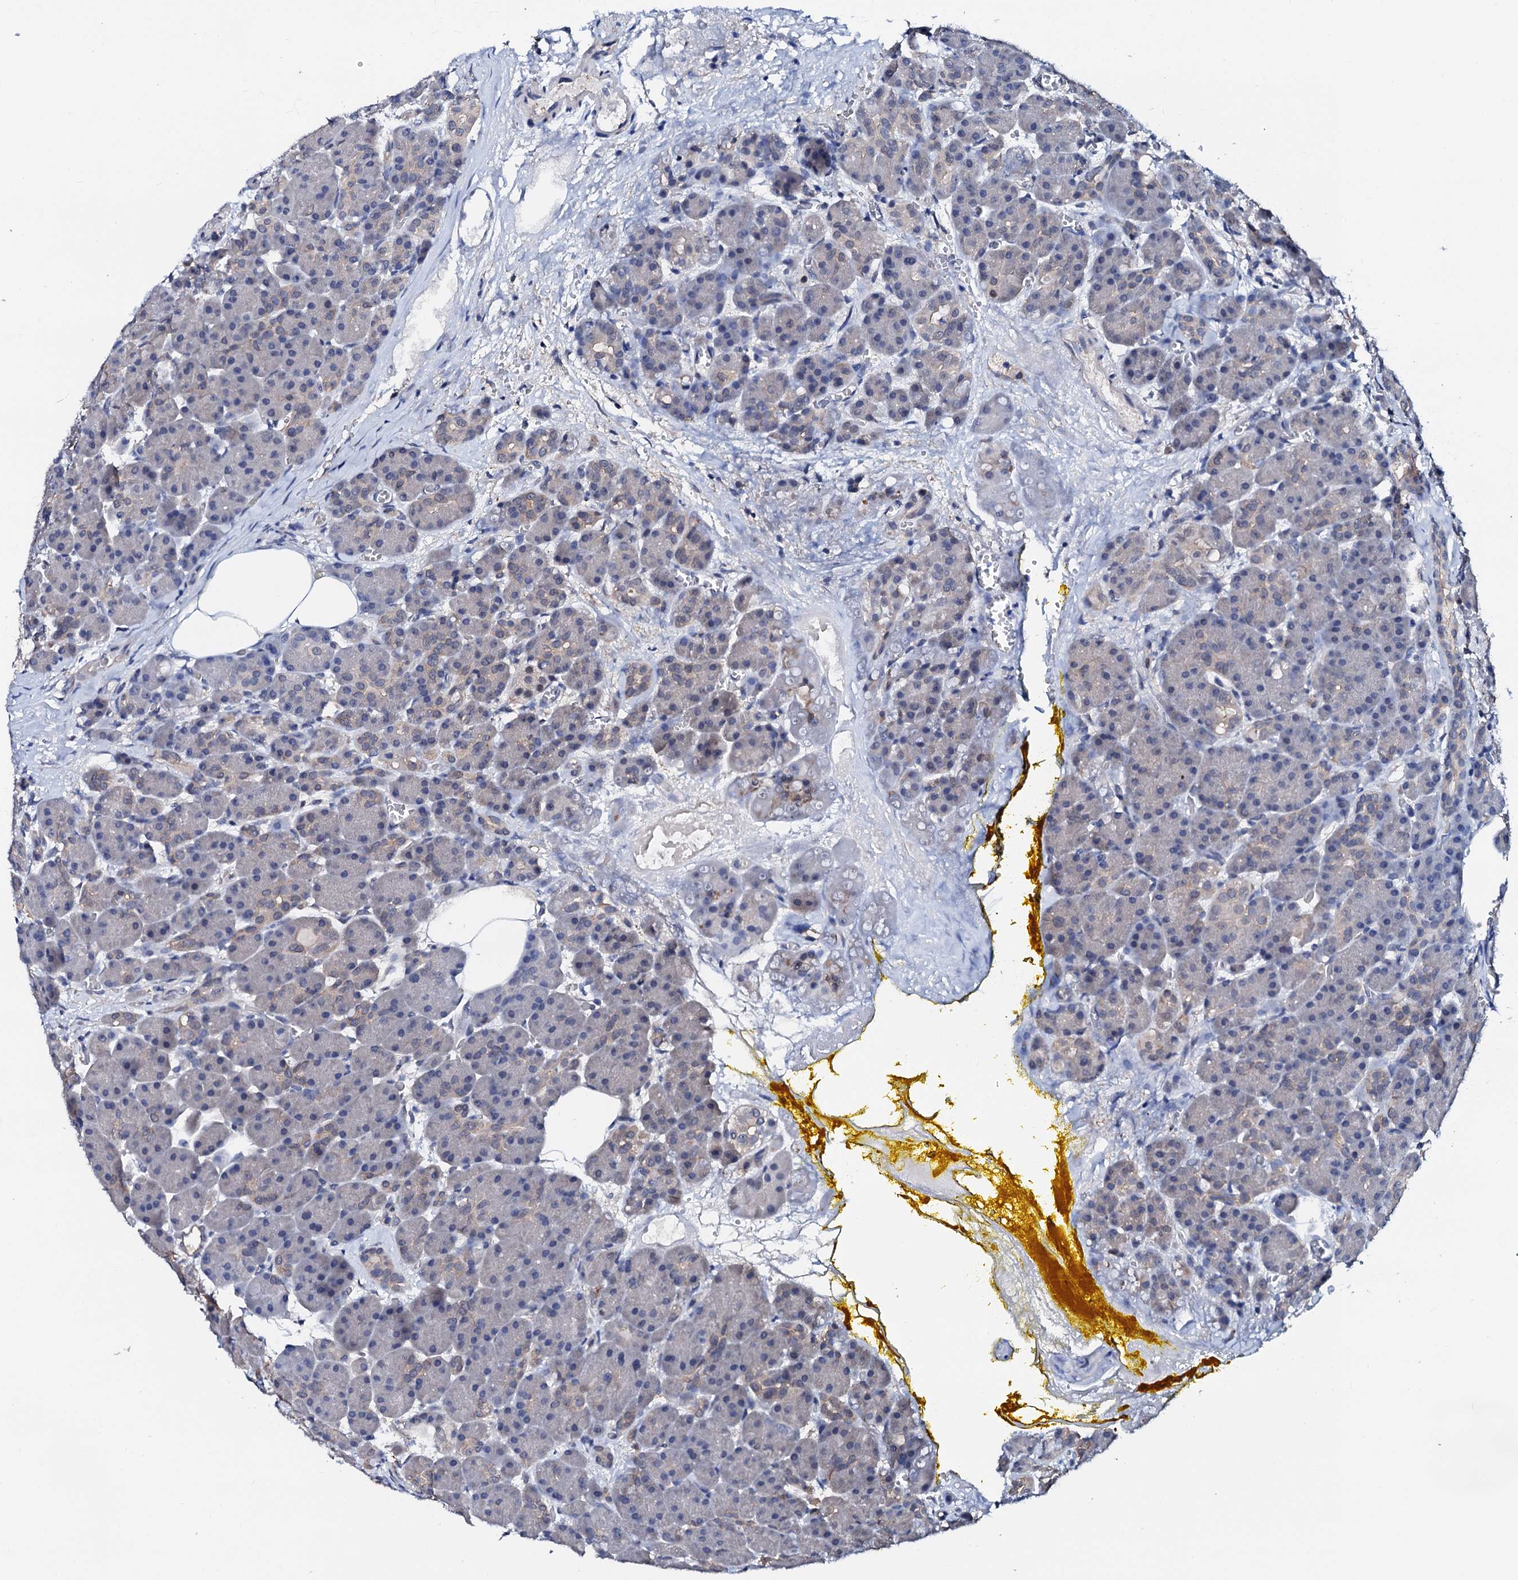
{"staining": {"intensity": "moderate", "quantity": "<25%", "location": "cytoplasmic/membranous"}, "tissue": "pancreas", "cell_type": "Exocrine glandular cells", "image_type": "normal", "snomed": [{"axis": "morphology", "description": "Normal tissue, NOS"}, {"axis": "topography", "description": "Pancreas"}], "caption": "Immunohistochemical staining of benign pancreas displays low levels of moderate cytoplasmic/membranous staining in about <25% of exocrine glandular cells.", "gene": "CSN2", "patient": {"sex": "male", "age": 63}}